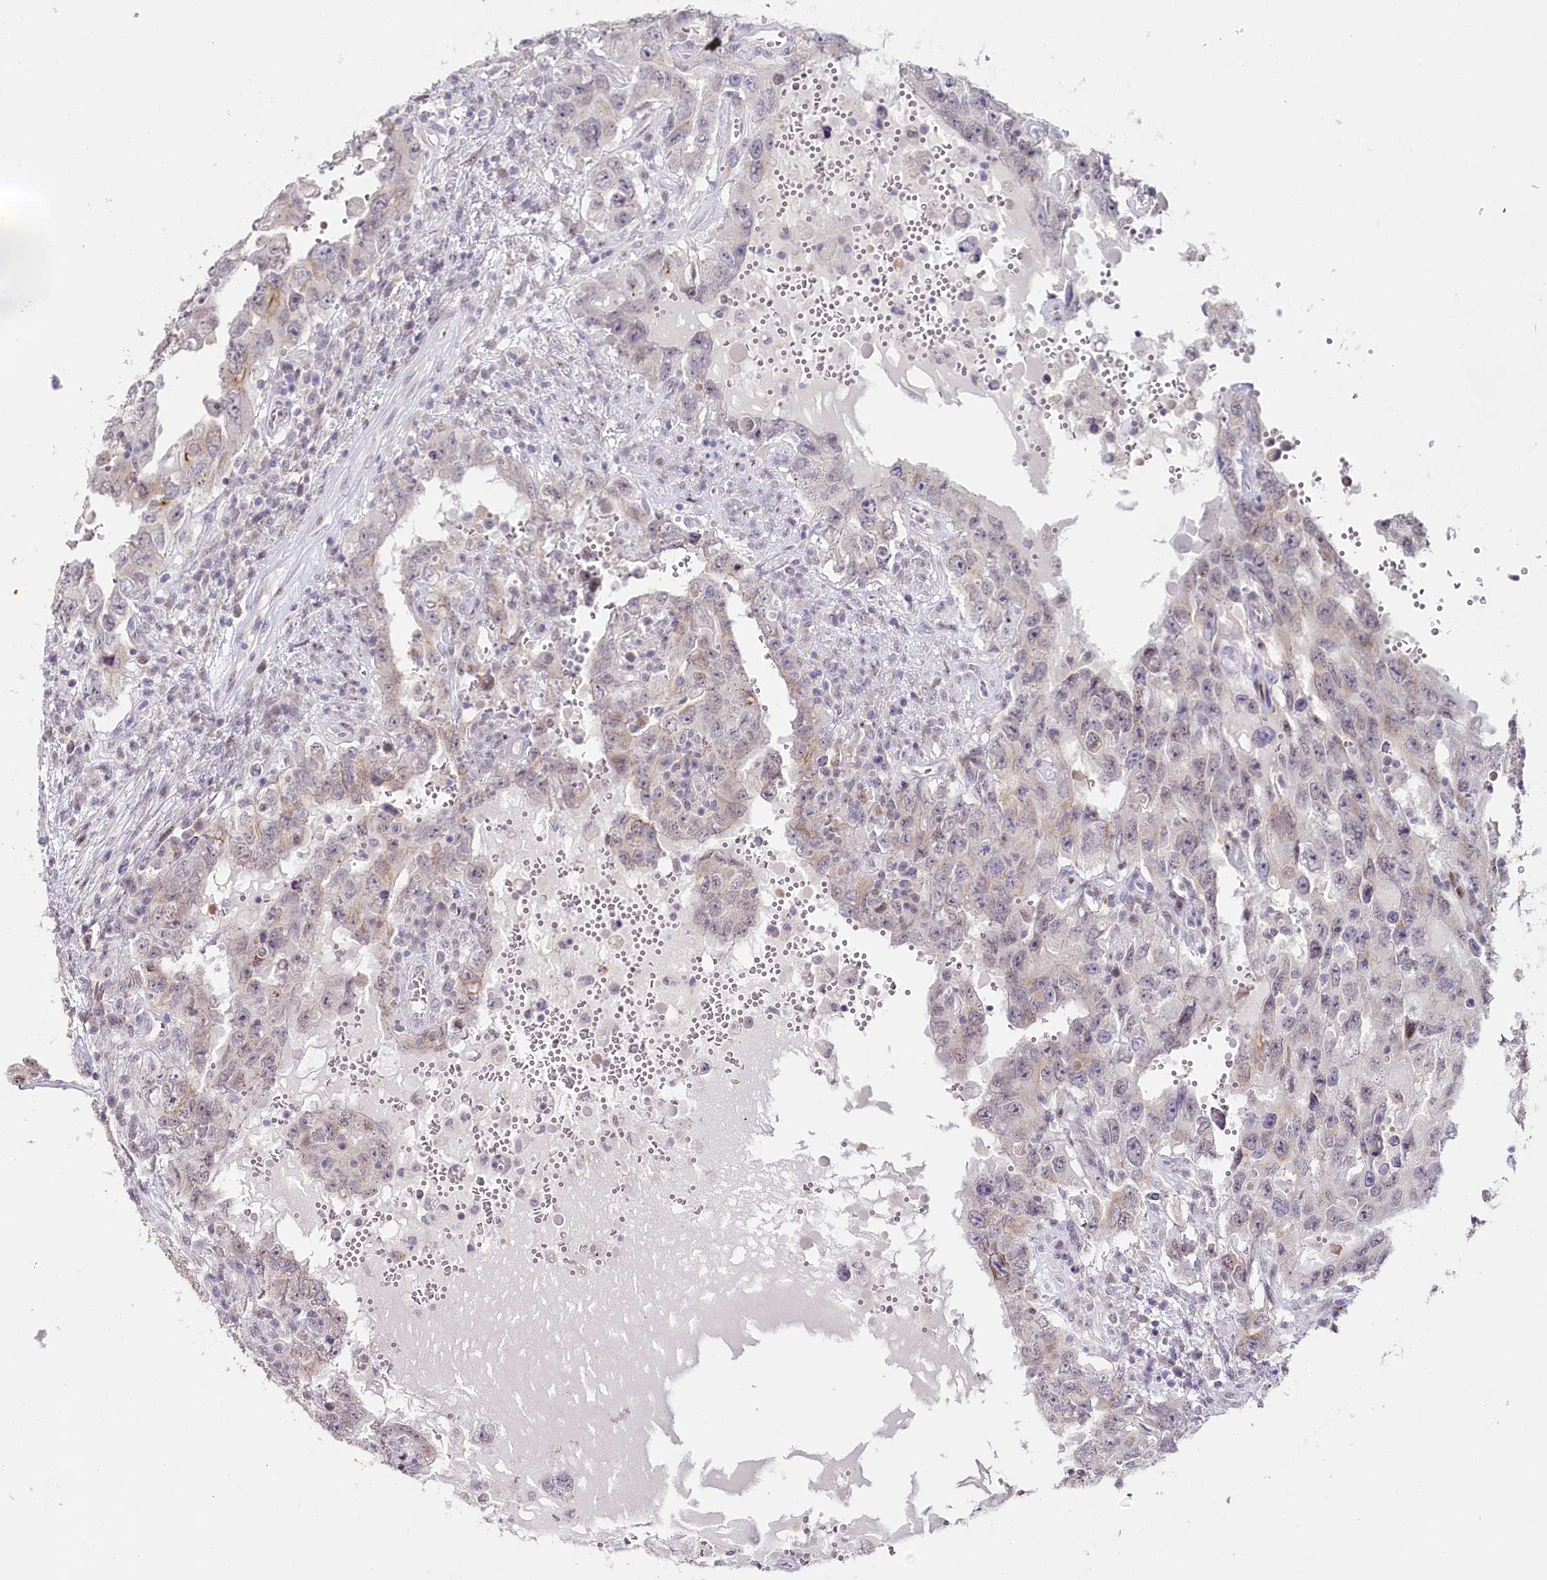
{"staining": {"intensity": "weak", "quantity": "<25%", "location": "cytoplasmic/membranous"}, "tissue": "testis cancer", "cell_type": "Tumor cells", "image_type": "cancer", "snomed": [{"axis": "morphology", "description": "Carcinoma, Embryonal, NOS"}, {"axis": "topography", "description": "Testis"}], "caption": "There is no significant expression in tumor cells of testis cancer (embryonal carcinoma).", "gene": "HPD", "patient": {"sex": "male", "age": 26}}